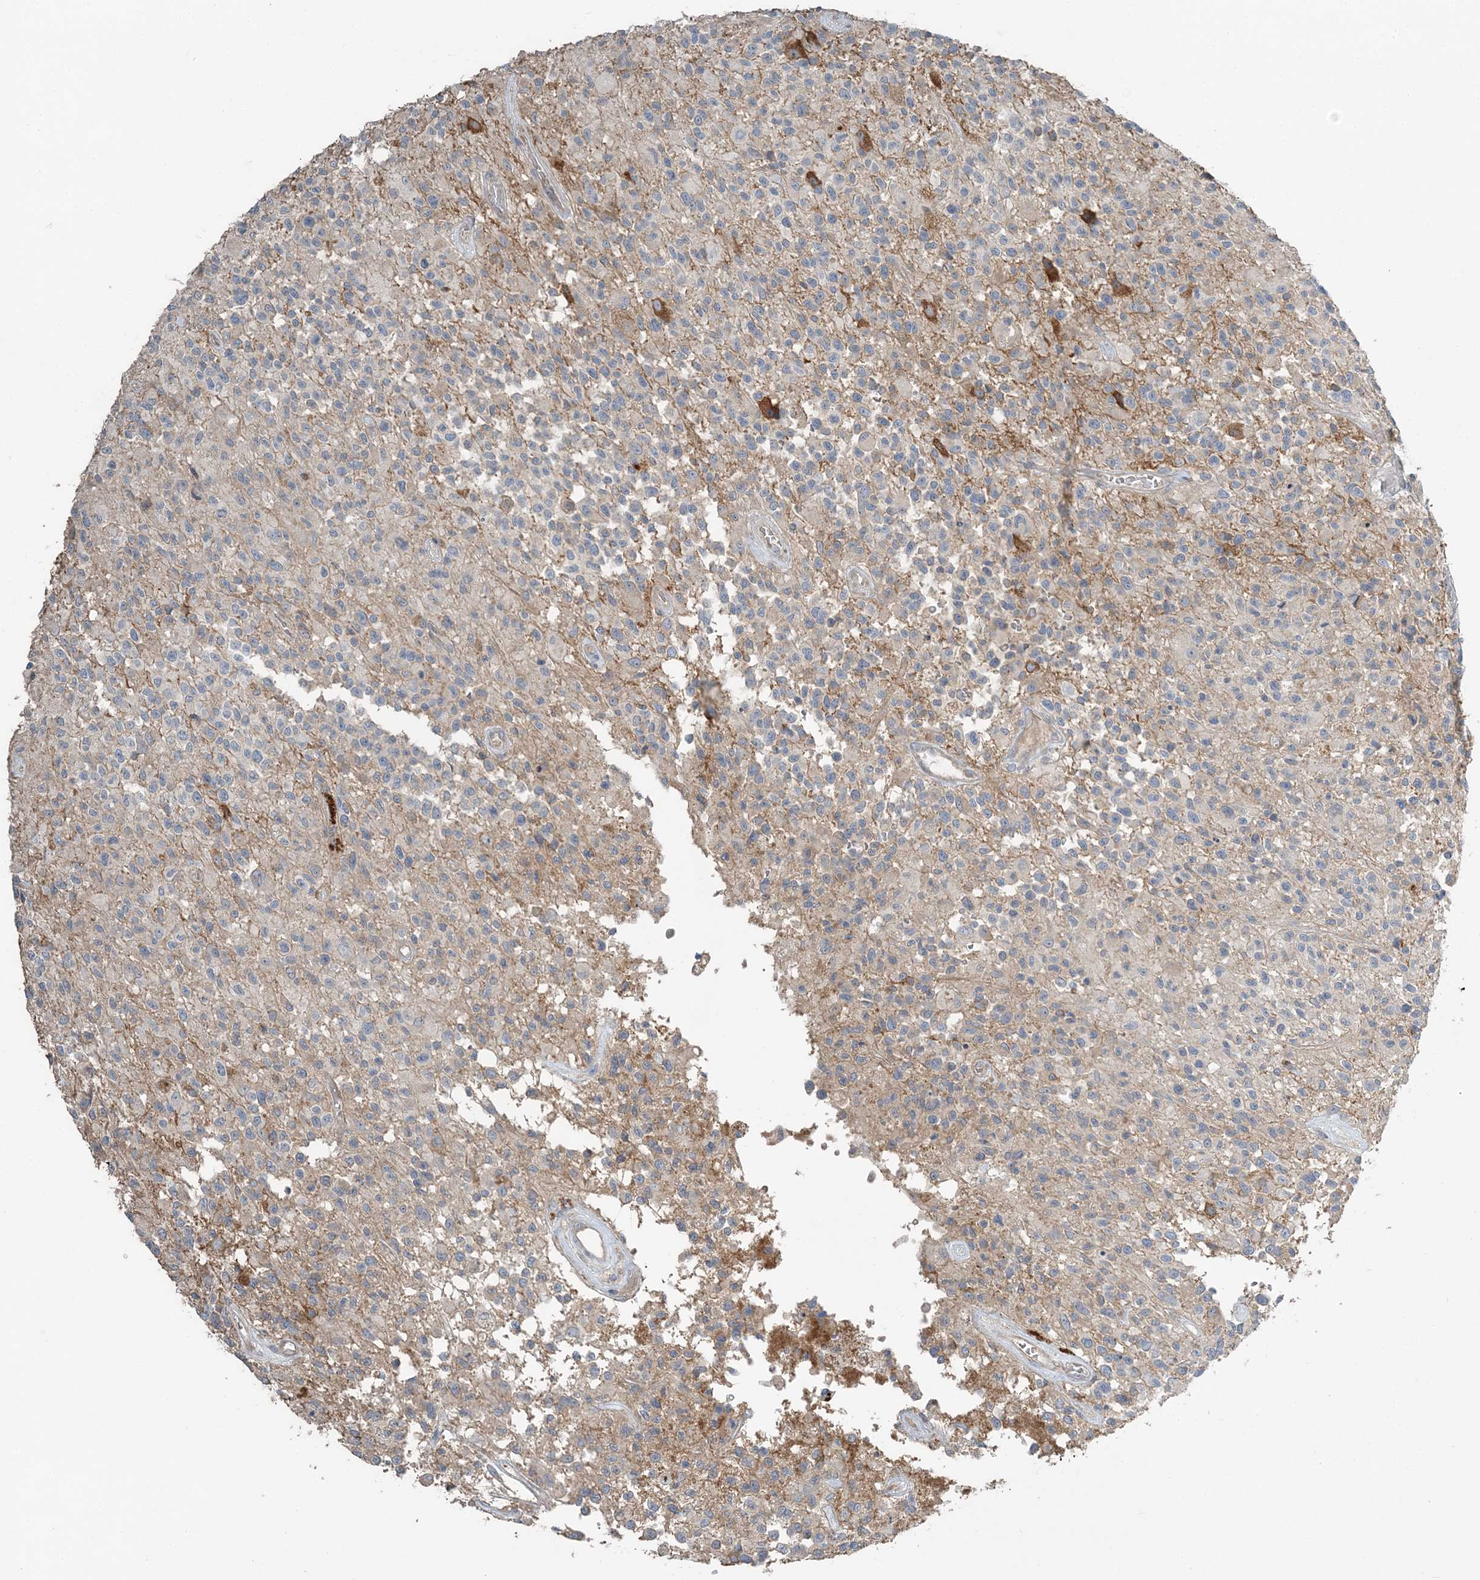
{"staining": {"intensity": "negative", "quantity": "none", "location": "none"}, "tissue": "glioma", "cell_type": "Tumor cells", "image_type": "cancer", "snomed": [{"axis": "morphology", "description": "Glioma, malignant, High grade"}, {"axis": "morphology", "description": "Glioblastoma, NOS"}, {"axis": "topography", "description": "Brain"}], "caption": "Tumor cells are negative for brown protein staining in glioma.", "gene": "SLC4A10", "patient": {"sex": "male", "age": 60}}